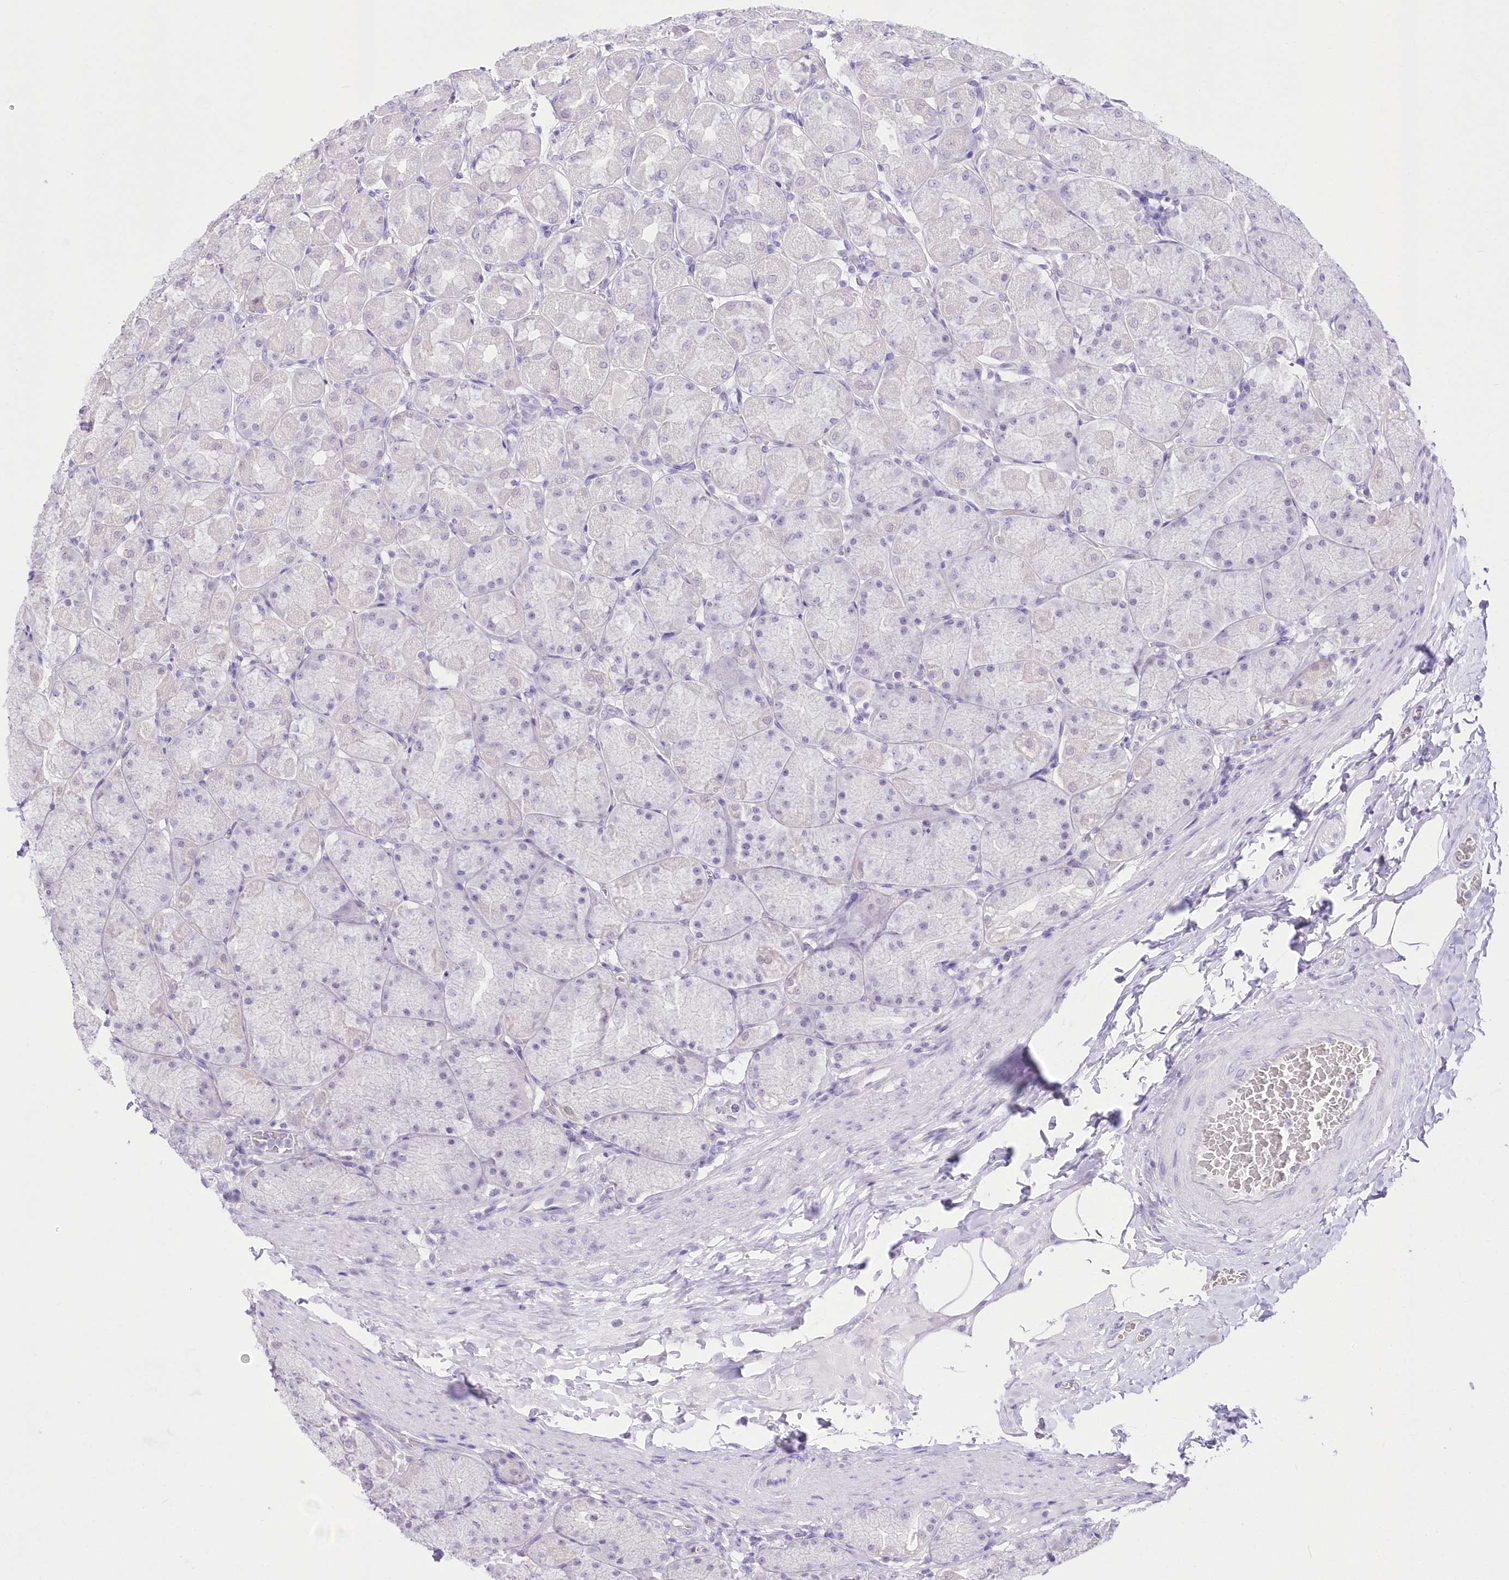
{"staining": {"intensity": "negative", "quantity": "none", "location": "none"}, "tissue": "stomach", "cell_type": "Glandular cells", "image_type": "normal", "snomed": [{"axis": "morphology", "description": "Normal tissue, NOS"}, {"axis": "topography", "description": "Stomach, upper"}], "caption": "IHC histopathology image of normal stomach: stomach stained with DAB demonstrates no significant protein staining in glandular cells.", "gene": "UBA6", "patient": {"sex": "female", "age": 56}}